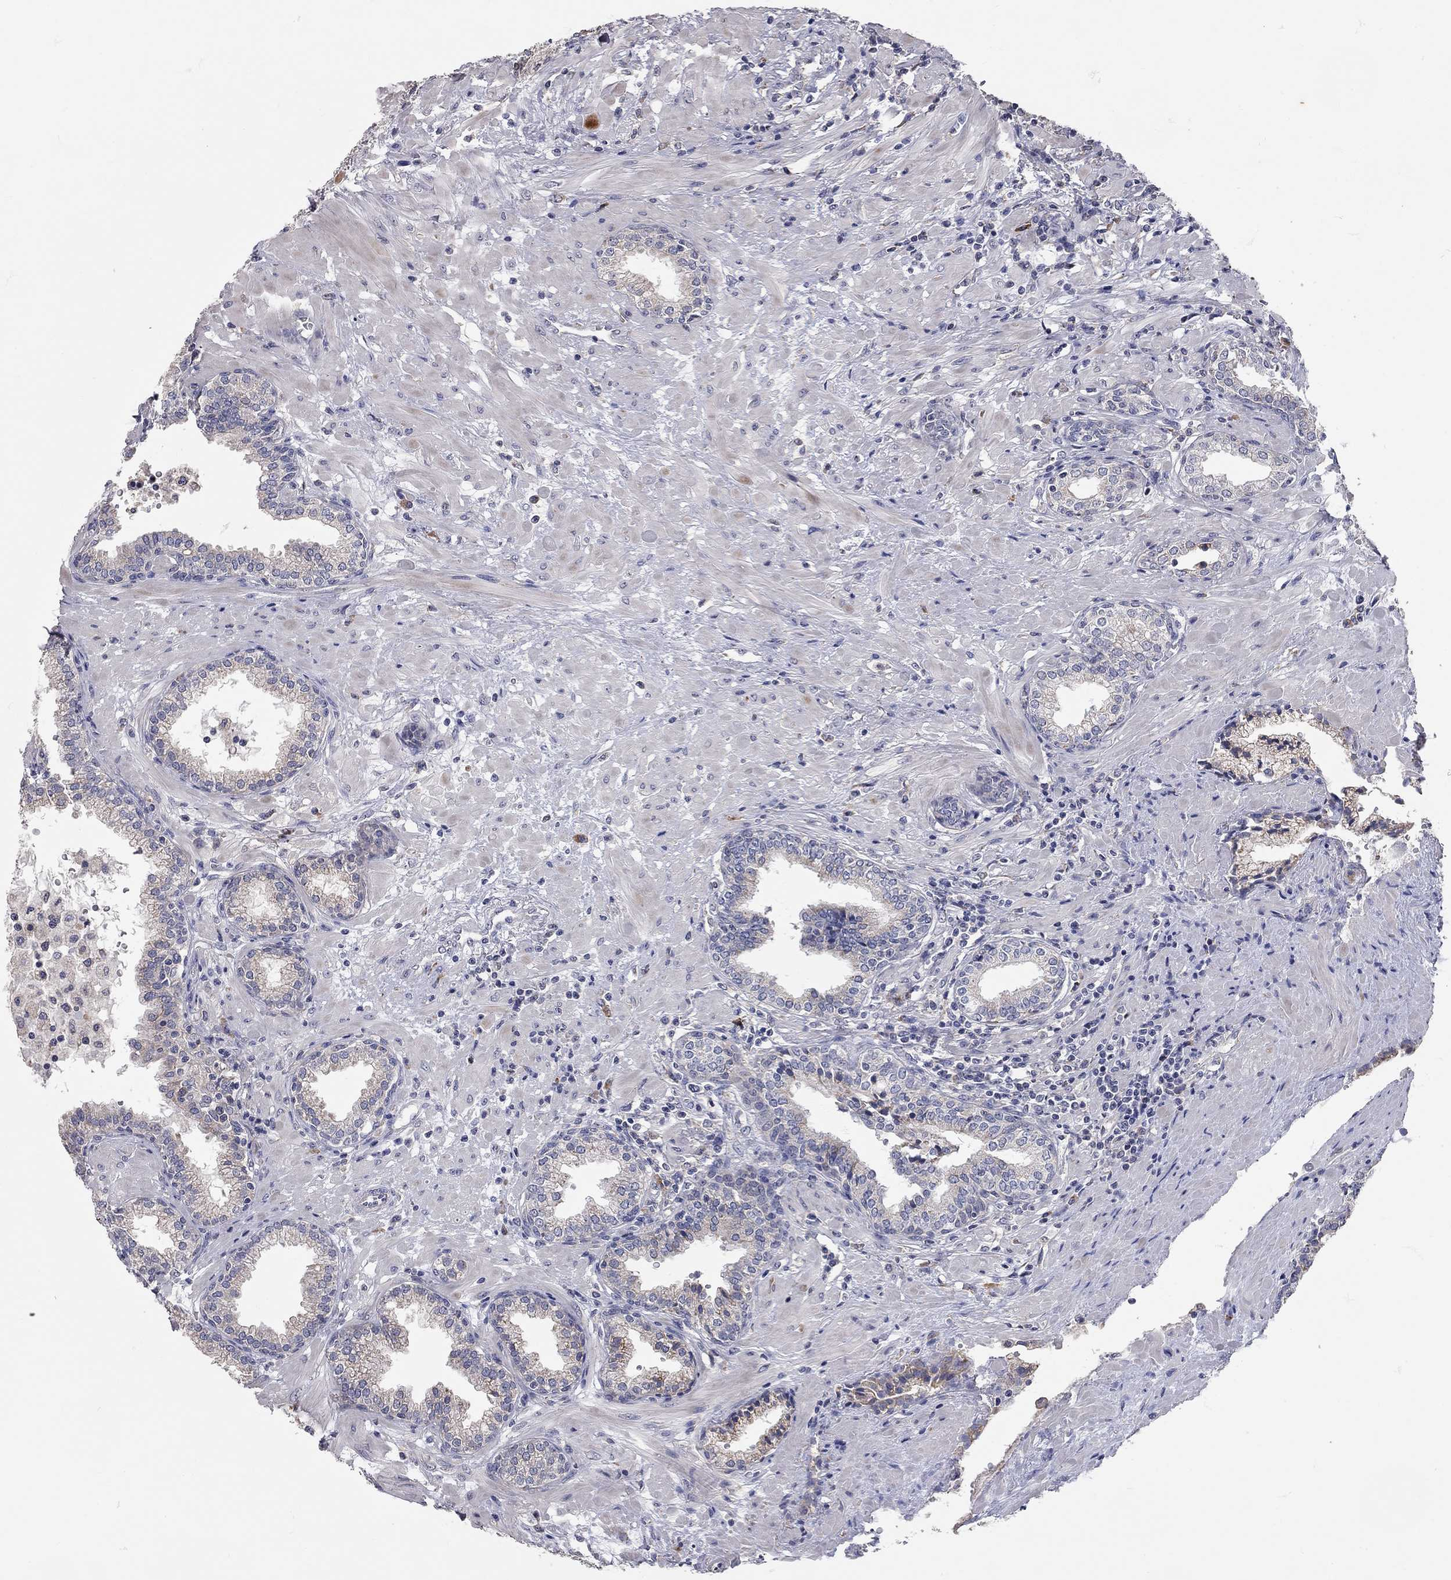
{"staining": {"intensity": "weak", "quantity": "25%-75%", "location": "cytoplasmic/membranous"}, "tissue": "prostate", "cell_type": "Glandular cells", "image_type": "normal", "snomed": [{"axis": "morphology", "description": "Normal tissue, NOS"}, {"axis": "topography", "description": "Prostate"}], "caption": "About 25%-75% of glandular cells in unremarkable prostate display weak cytoplasmic/membranous protein staining as visualized by brown immunohistochemical staining.", "gene": "XAGE2", "patient": {"sex": "male", "age": 64}}